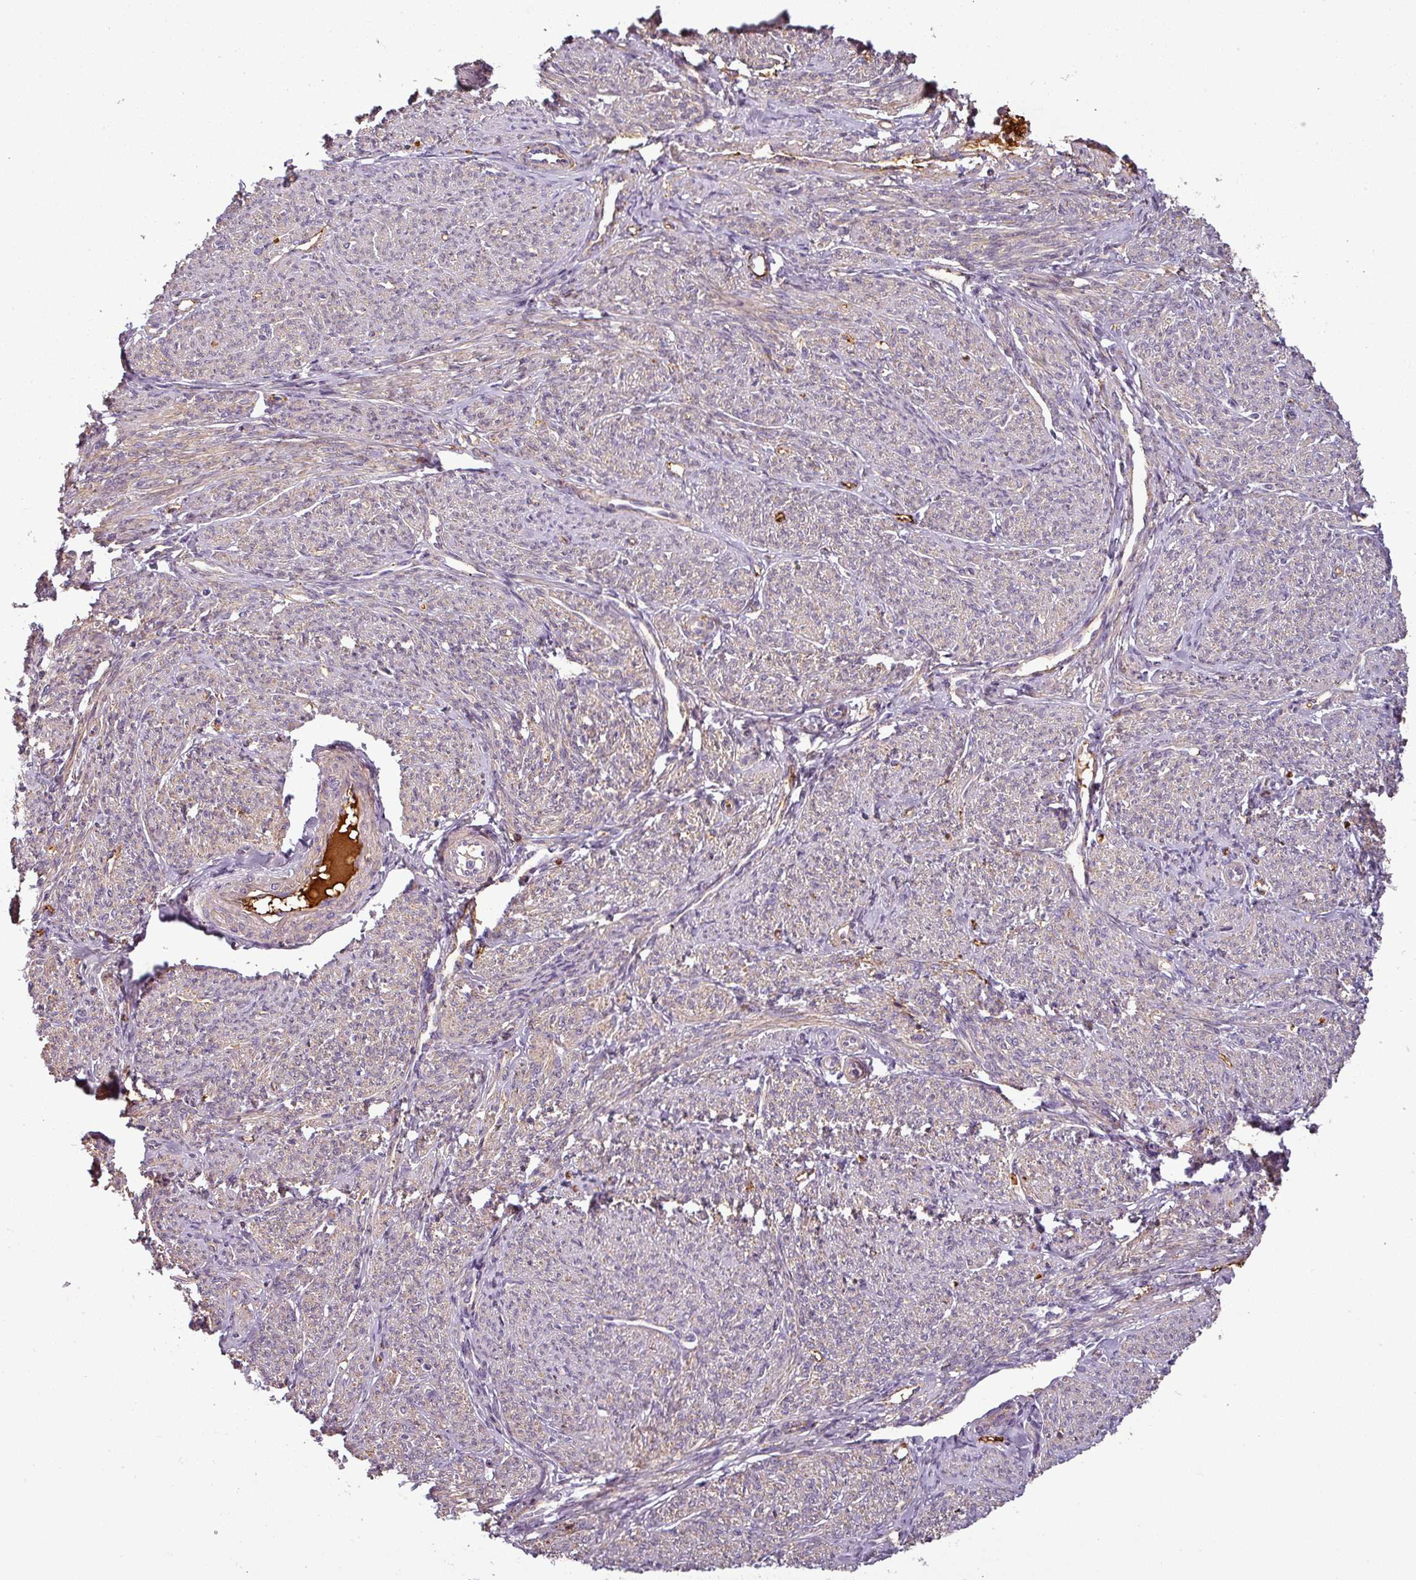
{"staining": {"intensity": "moderate", "quantity": "25%-75%", "location": "cytoplasmic/membranous"}, "tissue": "smooth muscle", "cell_type": "Smooth muscle cells", "image_type": "normal", "snomed": [{"axis": "morphology", "description": "Normal tissue, NOS"}, {"axis": "topography", "description": "Smooth muscle"}], "caption": "Protein staining displays moderate cytoplasmic/membranous expression in about 25%-75% of smooth muscle cells in normal smooth muscle. The staining was performed using DAB to visualize the protein expression in brown, while the nuclei were stained in blue with hematoxylin (Magnification: 20x).", "gene": "APOC1", "patient": {"sex": "female", "age": 65}}